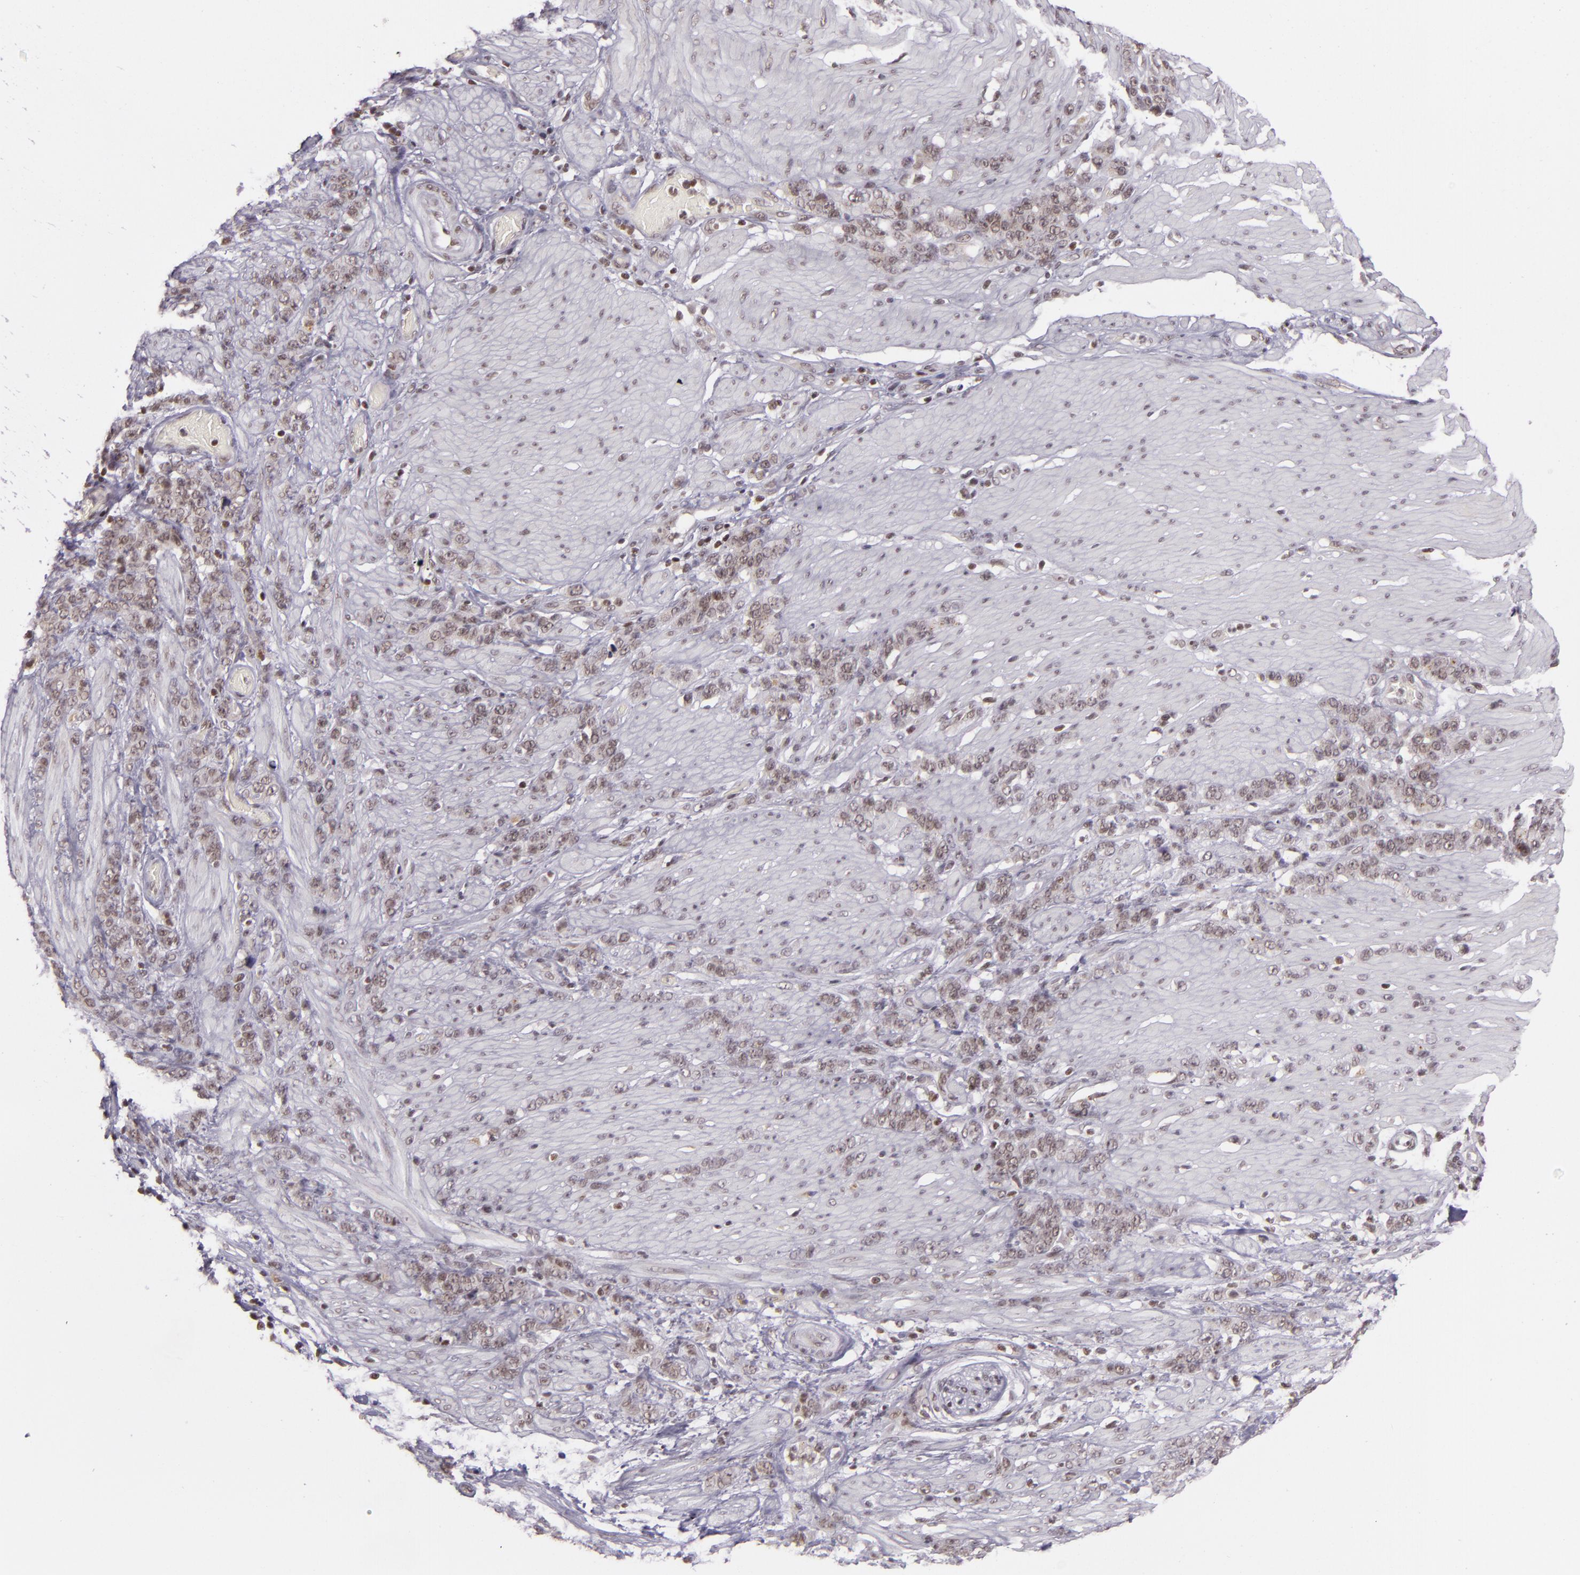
{"staining": {"intensity": "weak", "quantity": "25%-75%", "location": "nuclear"}, "tissue": "stomach cancer", "cell_type": "Tumor cells", "image_type": "cancer", "snomed": [{"axis": "morphology", "description": "Adenocarcinoma, NOS"}, {"axis": "topography", "description": "Stomach, lower"}], "caption": "This image exhibits immunohistochemistry (IHC) staining of stomach adenocarcinoma, with low weak nuclear staining in about 25%-75% of tumor cells.", "gene": "ZFX", "patient": {"sex": "male", "age": 88}}